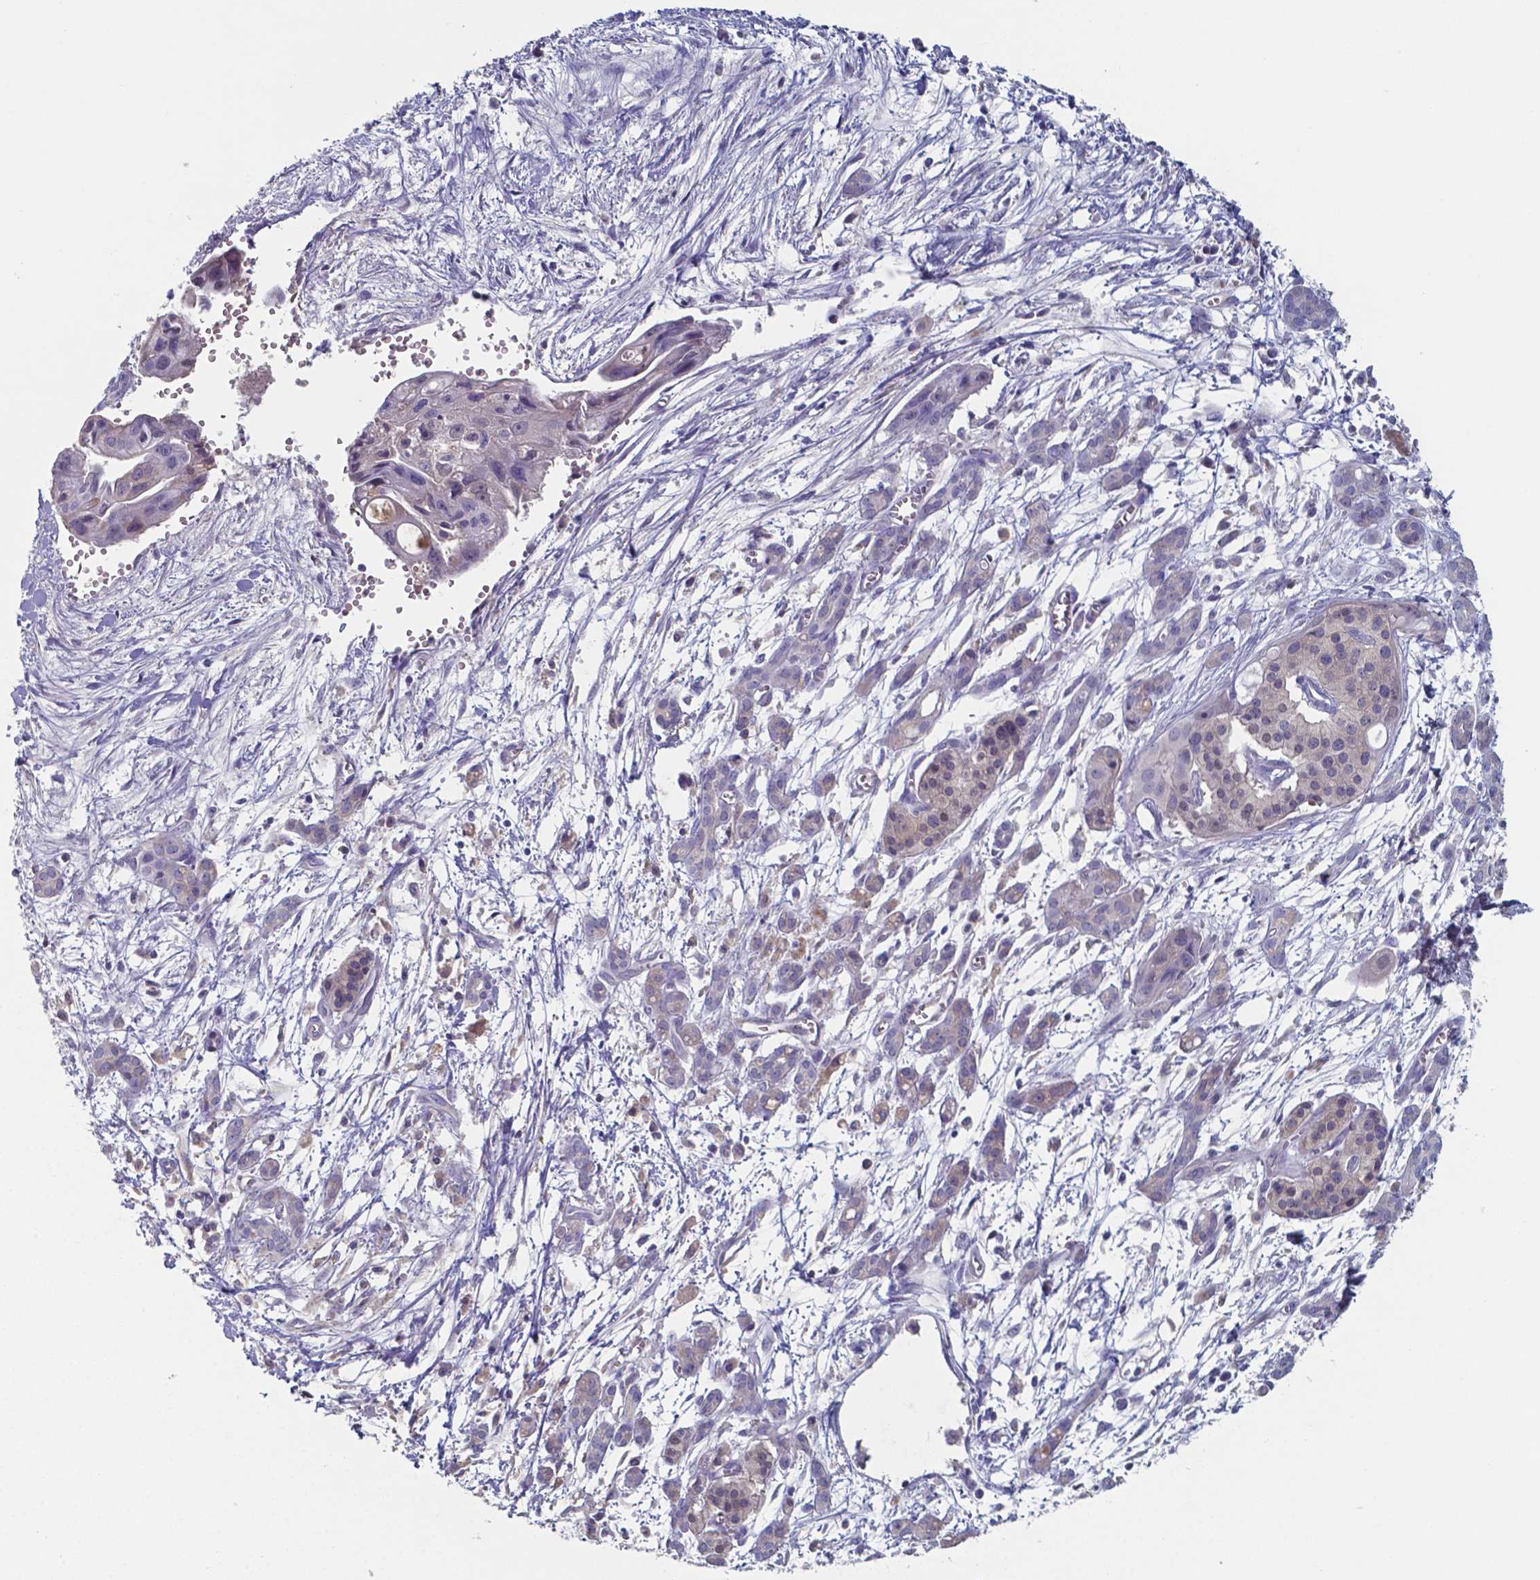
{"staining": {"intensity": "negative", "quantity": "none", "location": "none"}, "tissue": "pancreatic cancer", "cell_type": "Tumor cells", "image_type": "cancer", "snomed": [{"axis": "morphology", "description": "Adenocarcinoma, NOS"}, {"axis": "topography", "description": "Pancreas"}], "caption": "This is a image of immunohistochemistry (IHC) staining of pancreatic cancer (adenocarcinoma), which shows no staining in tumor cells.", "gene": "BTBD17", "patient": {"sex": "male", "age": 60}}